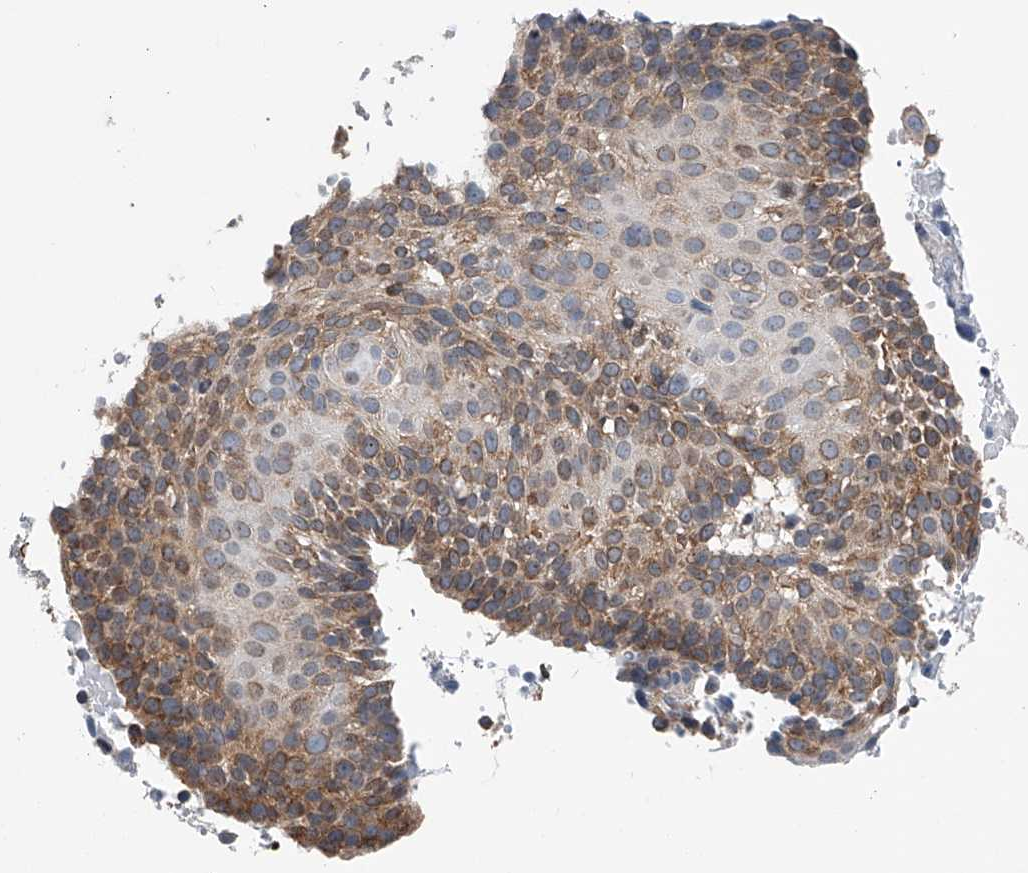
{"staining": {"intensity": "moderate", "quantity": ">75%", "location": "cytoplasmic/membranous"}, "tissue": "cervical cancer", "cell_type": "Tumor cells", "image_type": "cancer", "snomed": [{"axis": "morphology", "description": "Squamous cell carcinoma, NOS"}, {"axis": "topography", "description": "Cervix"}], "caption": "Cervical cancer (squamous cell carcinoma) stained with immunohistochemistry displays moderate cytoplasmic/membranous staining in approximately >75% of tumor cells.", "gene": "RPL26L1", "patient": {"sex": "female", "age": 74}}